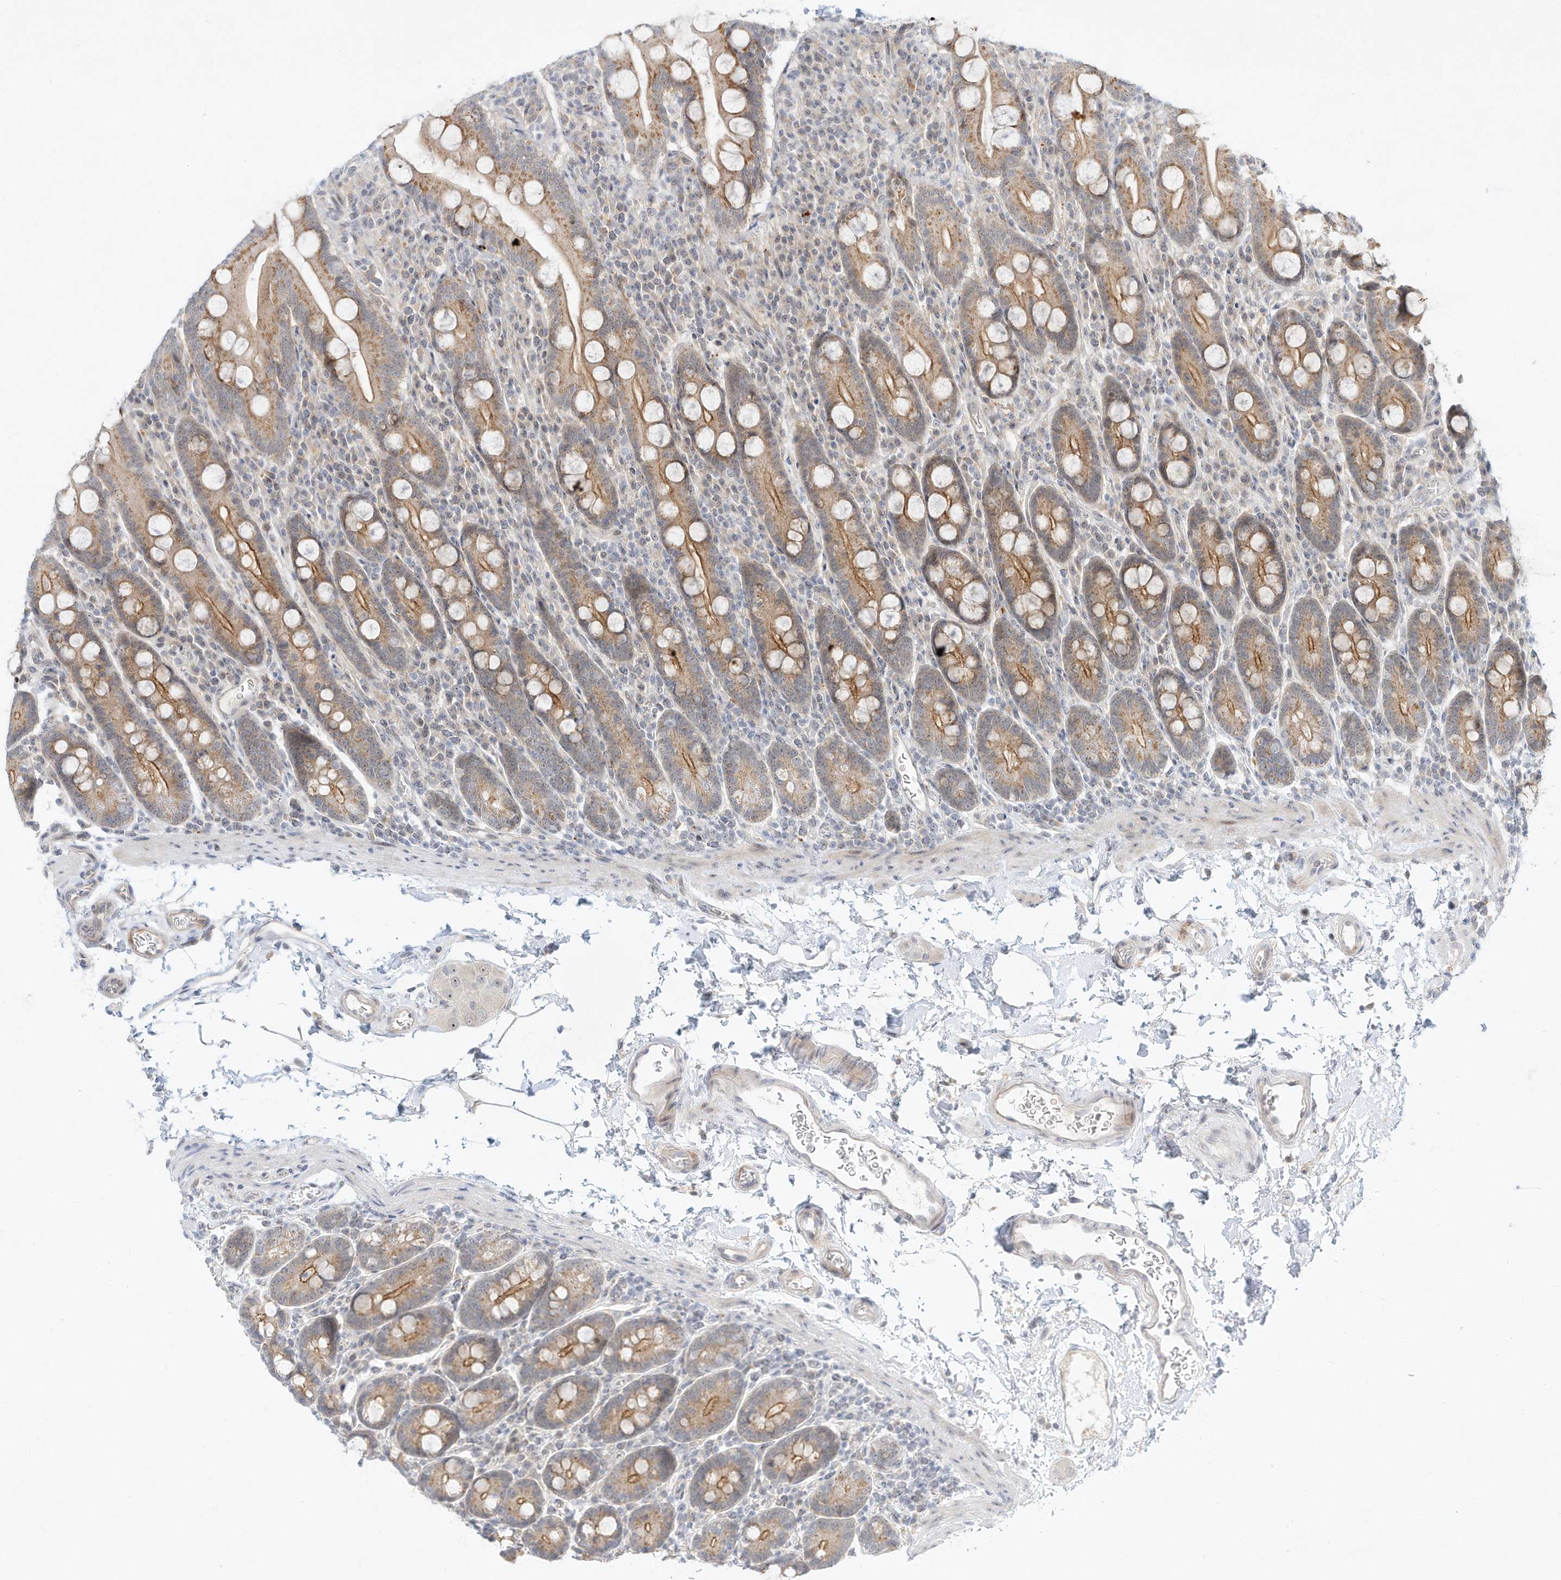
{"staining": {"intensity": "moderate", "quantity": ">75%", "location": "cytoplasmic/membranous"}, "tissue": "duodenum", "cell_type": "Glandular cells", "image_type": "normal", "snomed": [{"axis": "morphology", "description": "Normal tissue, NOS"}, {"axis": "topography", "description": "Duodenum"}], "caption": "About >75% of glandular cells in unremarkable duodenum exhibit moderate cytoplasmic/membranous protein staining as visualized by brown immunohistochemical staining.", "gene": "PAK6", "patient": {"sex": "male", "age": 35}}